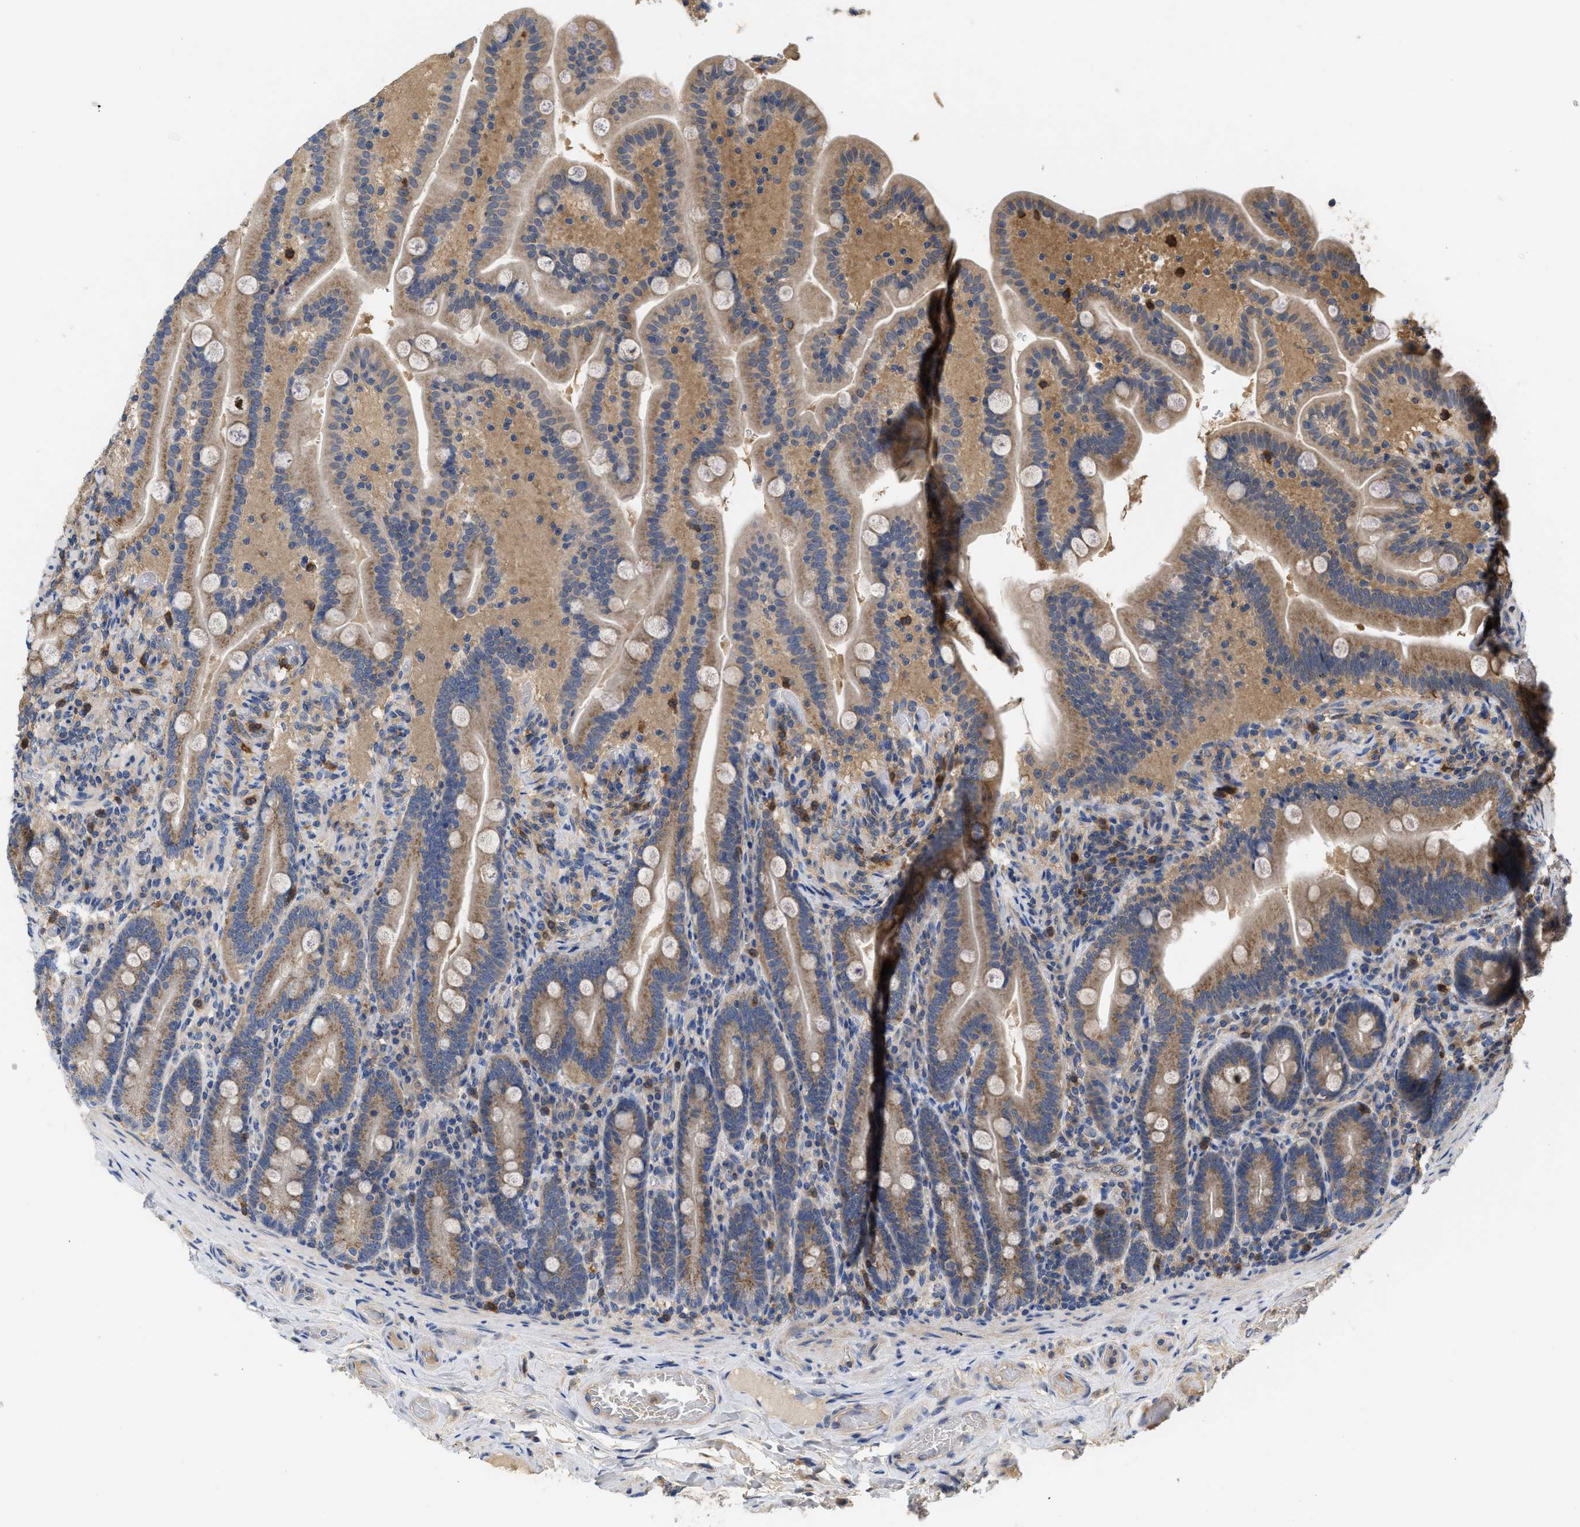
{"staining": {"intensity": "moderate", "quantity": "25%-75%", "location": "cytoplasmic/membranous"}, "tissue": "duodenum", "cell_type": "Glandular cells", "image_type": "normal", "snomed": [{"axis": "morphology", "description": "Normal tissue, NOS"}, {"axis": "topography", "description": "Duodenum"}], "caption": "Glandular cells show moderate cytoplasmic/membranous staining in approximately 25%-75% of cells in normal duodenum. Using DAB (brown) and hematoxylin (blue) stains, captured at high magnification using brightfield microscopy.", "gene": "RNF216", "patient": {"sex": "male", "age": 54}}